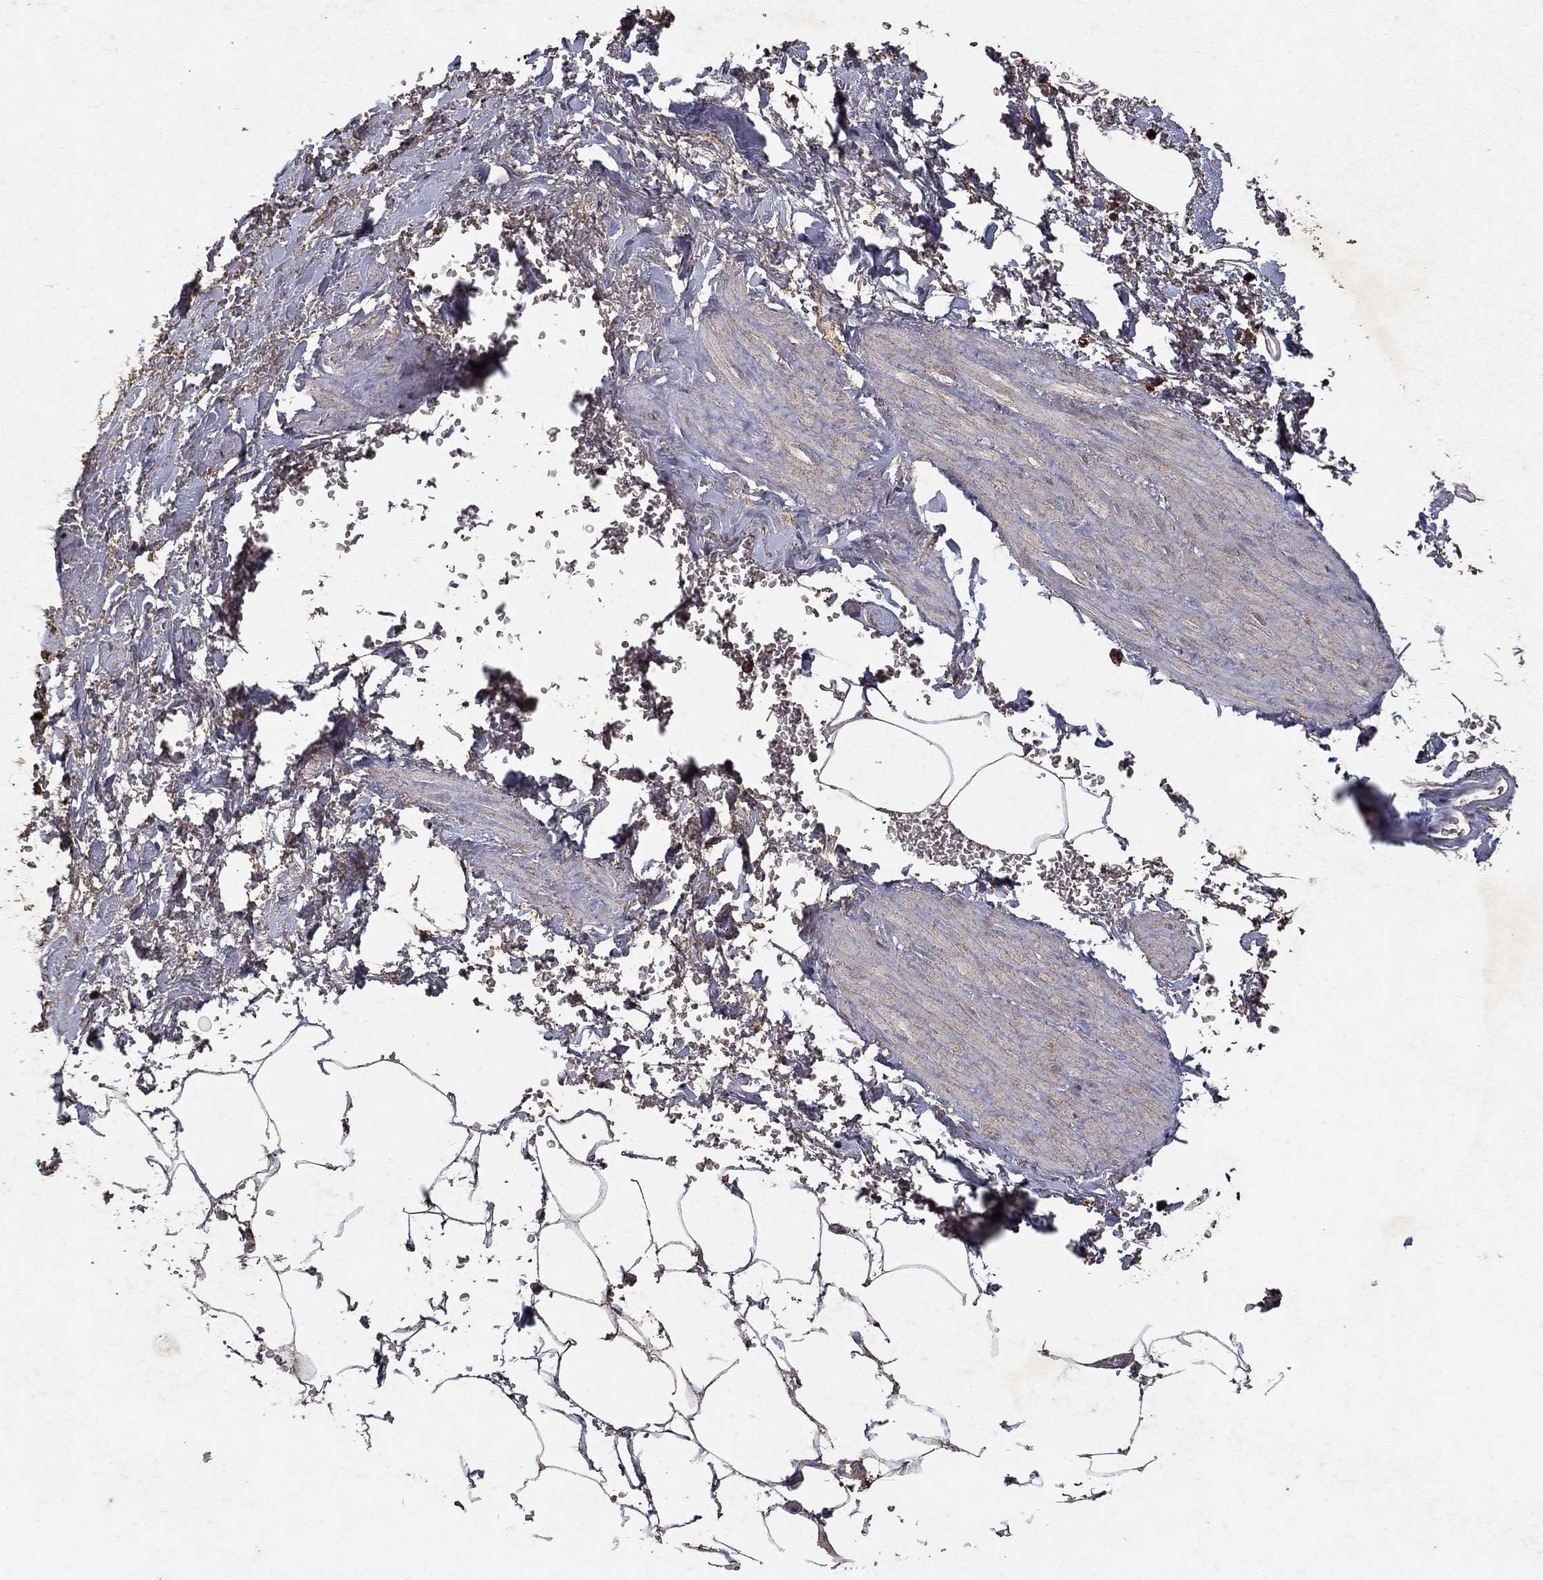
{"staining": {"intensity": "negative", "quantity": "none", "location": "none"}, "tissue": "adipose tissue", "cell_type": "Adipocytes", "image_type": "normal", "snomed": [{"axis": "morphology", "description": "Normal tissue, NOS"}, {"axis": "topography", "description": "Soft tissue"}, {"axis": "topography", "description": "Adipose tissue"}, {"axis": "topography", "description": "Vascular tissue"}, {"axis": "topography", "description": "Peripheral nerve tissue"}], "caption": "DAB immunohistochemical staining of normal adipose tissue exhibits no significant positivity in adipocytes.", "gene": "CD24", "patient": {"sex": "male", "age": 68}}